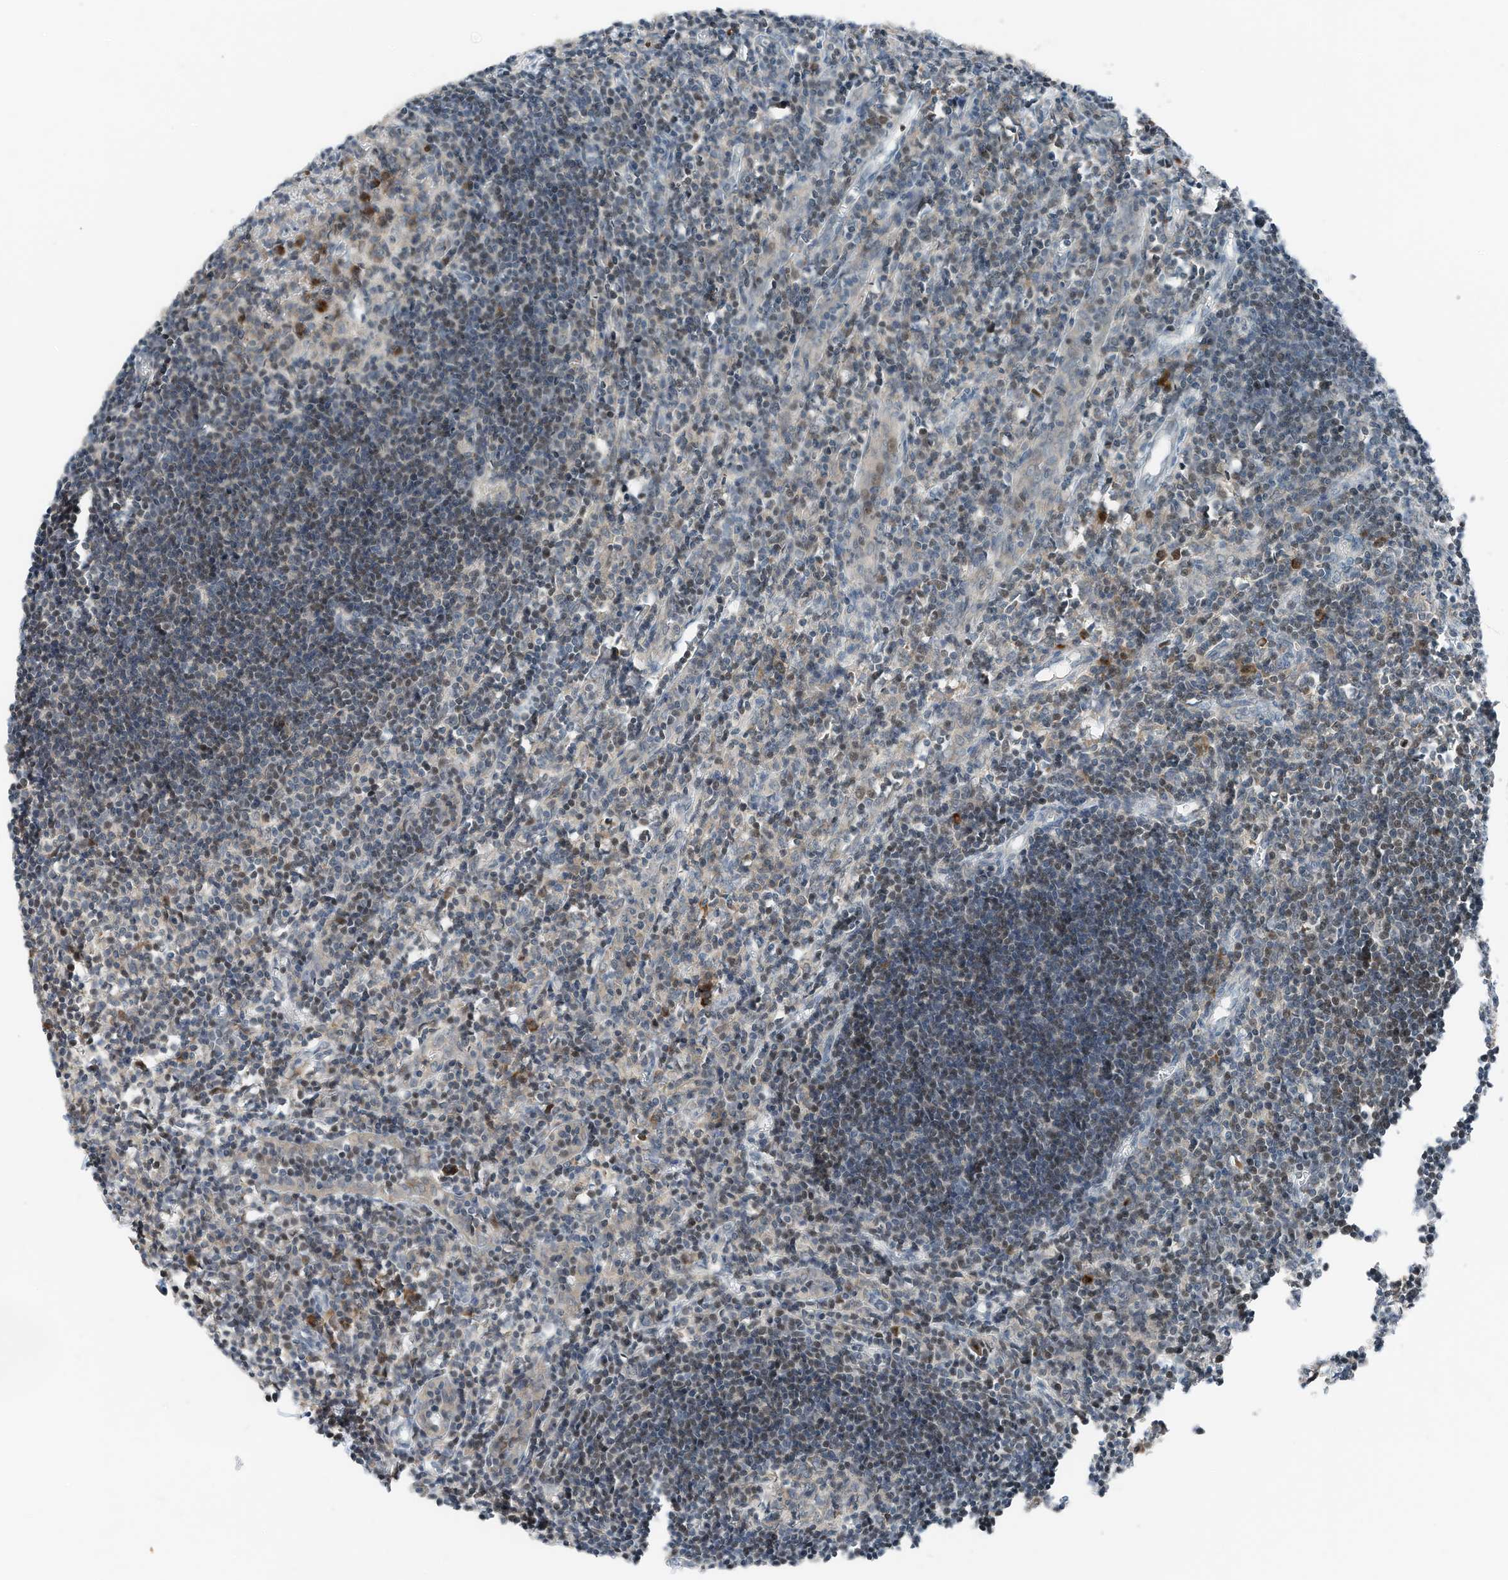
{"staining": {"intensity": "moderate", "quantity": "25%-75%", "location": "cytoplasmic/membranous"}, "tissue": "lymph node", "cell_type": "Germinal center cells", "image_type": "normal", "snomed": [{"axis": "morphology", "description": "Normal tissue, NOS"}, {"axis": "morphology", "description": "Malignant melanoma, Metastatic site"}, {"axis": "topography", "description": "Lymph node"}], "caption": "Germinal center cells show medium levels of moderate cytoplasmic/membranous staining in approximately 25%-75% of cells in unremarkable lymph node. The protein of interest is shown in brown color, while the nuclei are stained blue.", "gene": "RMND1", "patient": {"sex": "male", "age": 41}}